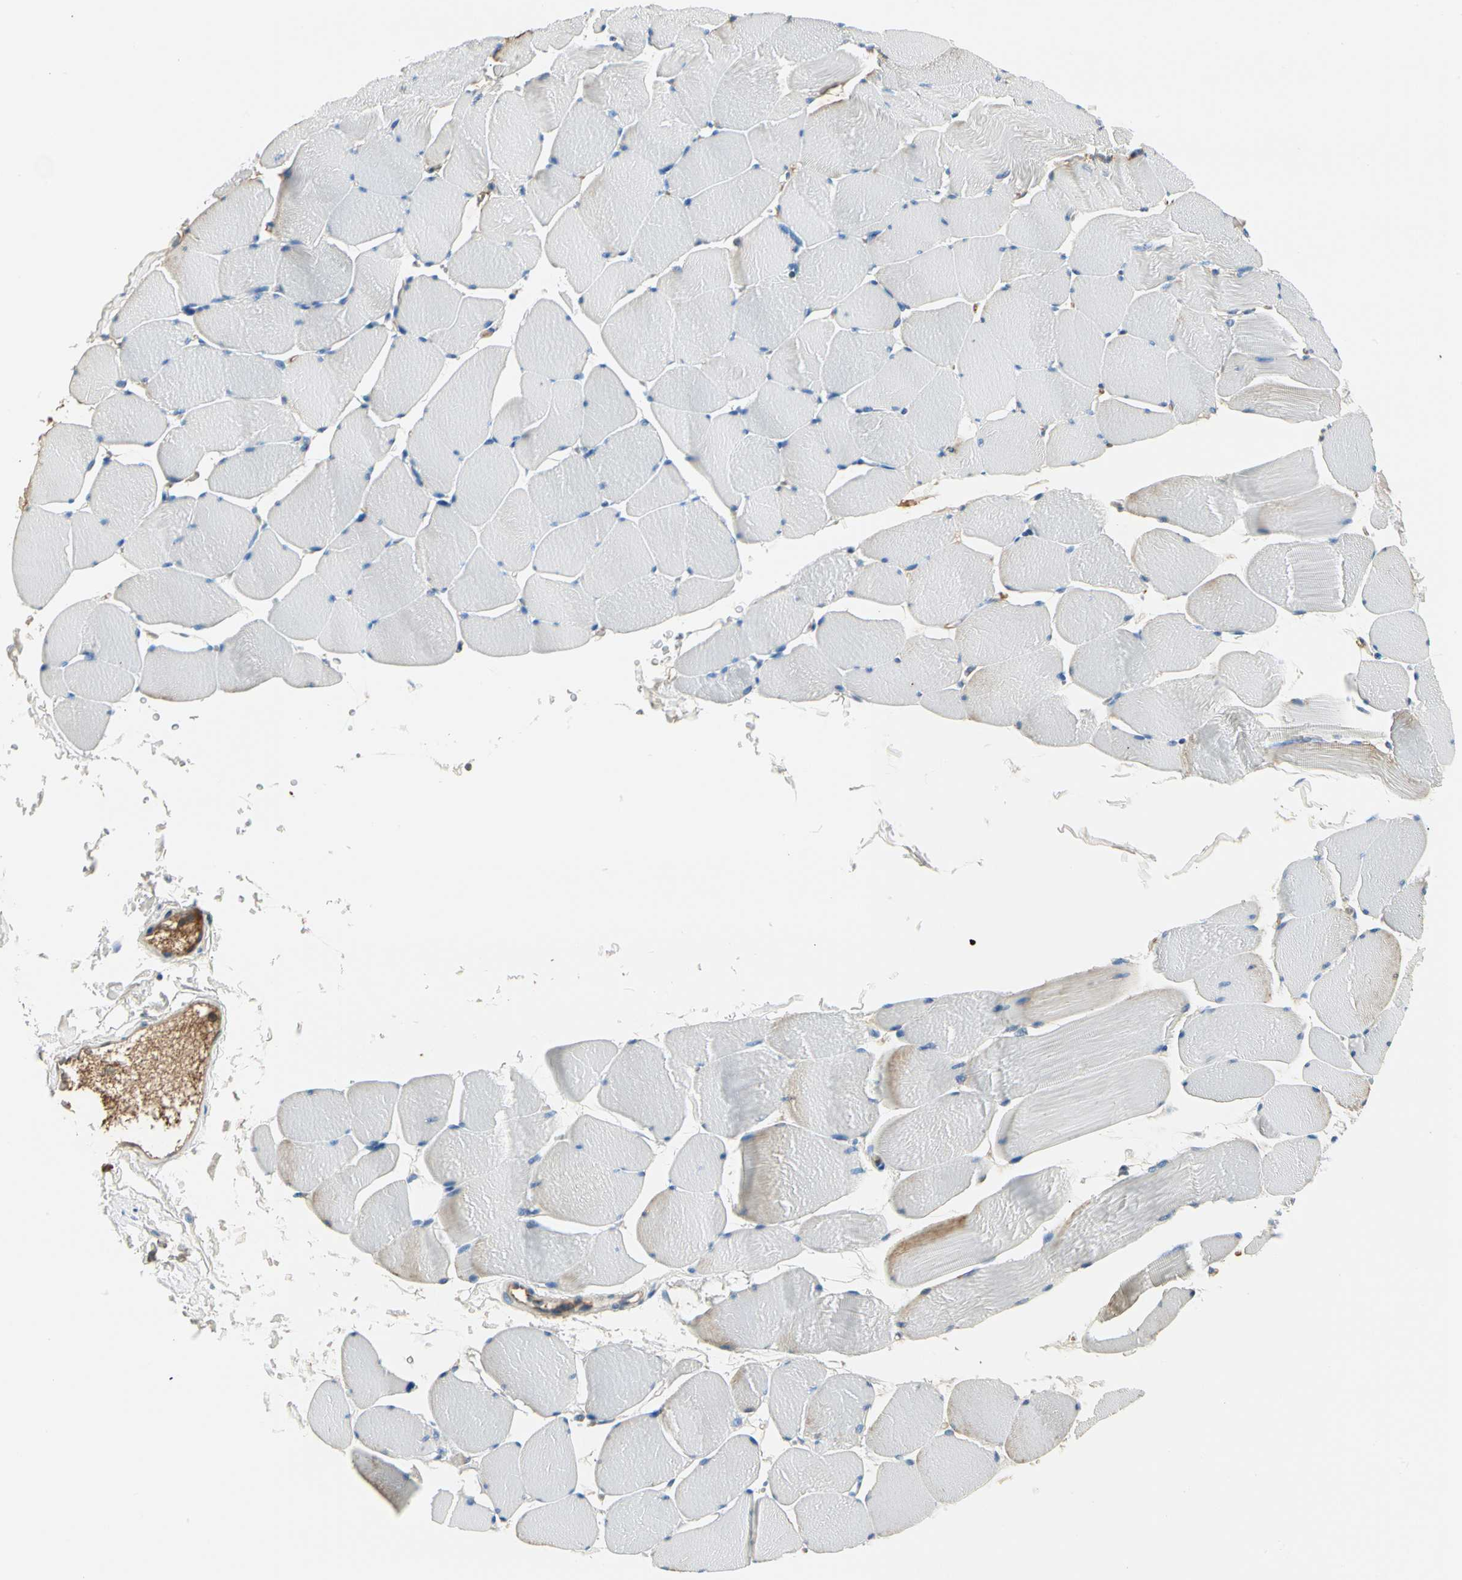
{"staining": {"intensity": "weak", "quantity": "<25%", "location": "cytoplasmic/membranous"}, "tissue": "skeletal muscle", "cell_type": "Myocytes", "image_type": "normal", "snomed": [{"axis": "morphology", "description": "Normal tissue, NOS"}, {"axis": "topography", "description": "Skeletal muscle"}], "caption": "Immunohistochemistry (IHC) image of benign human skeletal muscle stained for a protein (brown), which demonstrates no positivity in myocytes.", "gene": "LAMB3", "patient": {"sex": "male", "age": 62}}